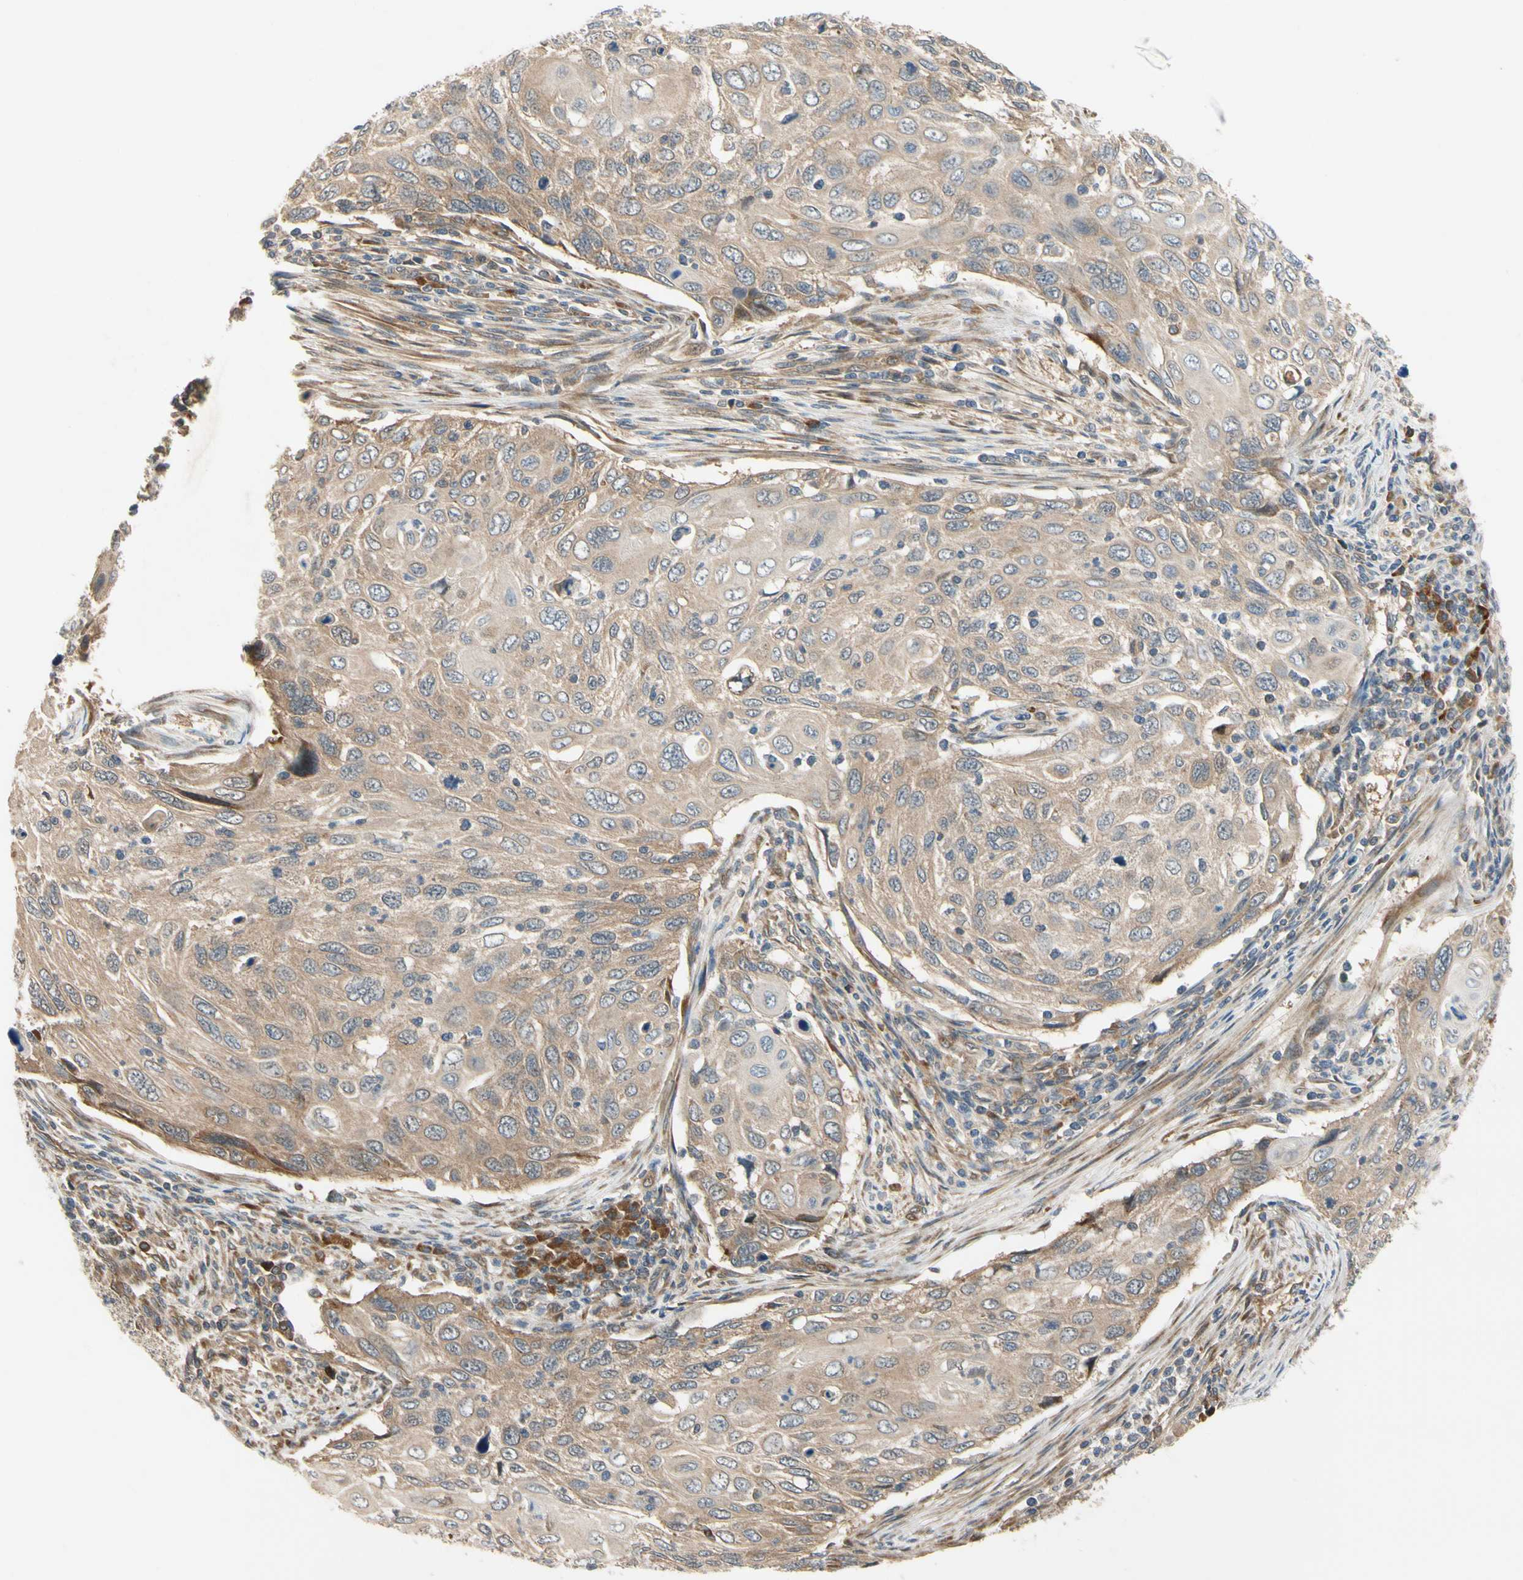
{"staining": {"intensity": "moderate", "quantity": "25%-75%", "location": "cytoplasmic/membranous"}, "tissue": "cervical cancer", "cell_type": "Tumor cells", "image_type": "cancer", "snomed": [{"axis": "morphology", "description": "Squamous cell carcinoma, NOS"}, {"axis": "topography", "description": "Cervix"}], "caption": "Moderate cytoplasmic/membranous positivity for a protein is appreciated in approximately 25%-75% of tumor cells of squamous cell carcinoma (cervical) using immunohistochemistry (IHC).", "gene": "TDRP", "patient": {"sex": "female", "age": 70}}